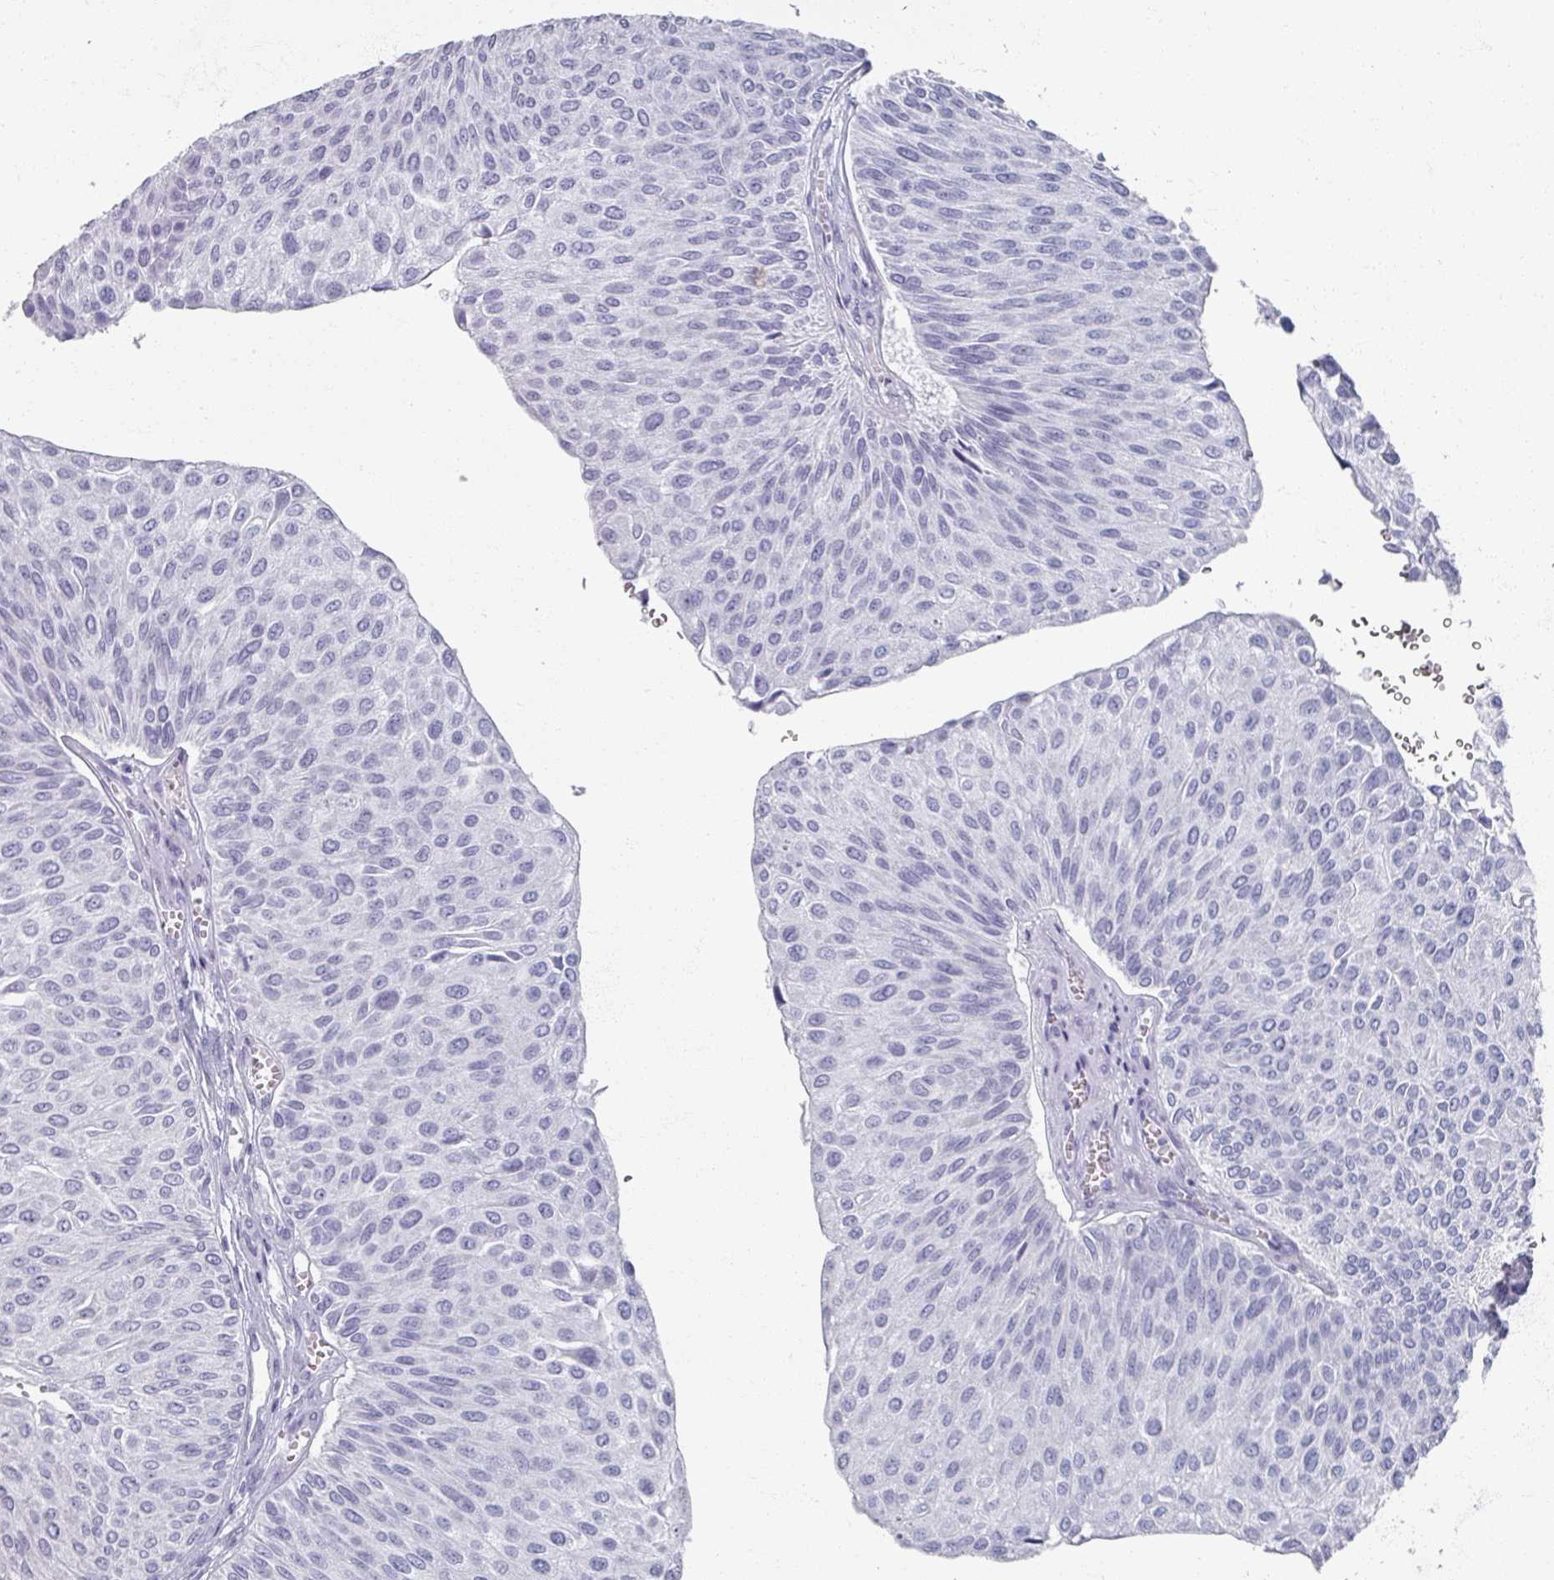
{"staining": {"intensity": "negative", "quantity": "none", "location": "none"}, "tissue": "urothelial cancer", "cell_type": "Tumor cells", "image_type": "cancer", "snomed": [{"axis": "morphology", "description": "Urothelial carcinoma, NOS"}, {"axis": "topography", "description": "Urinary bladder"}], "caption": "A micrograph of urothelial cancer stained for a protein shows no brown staining in tumor cells.", "gene": "OMG", "patient": {"sex": "male", "age": 67}}